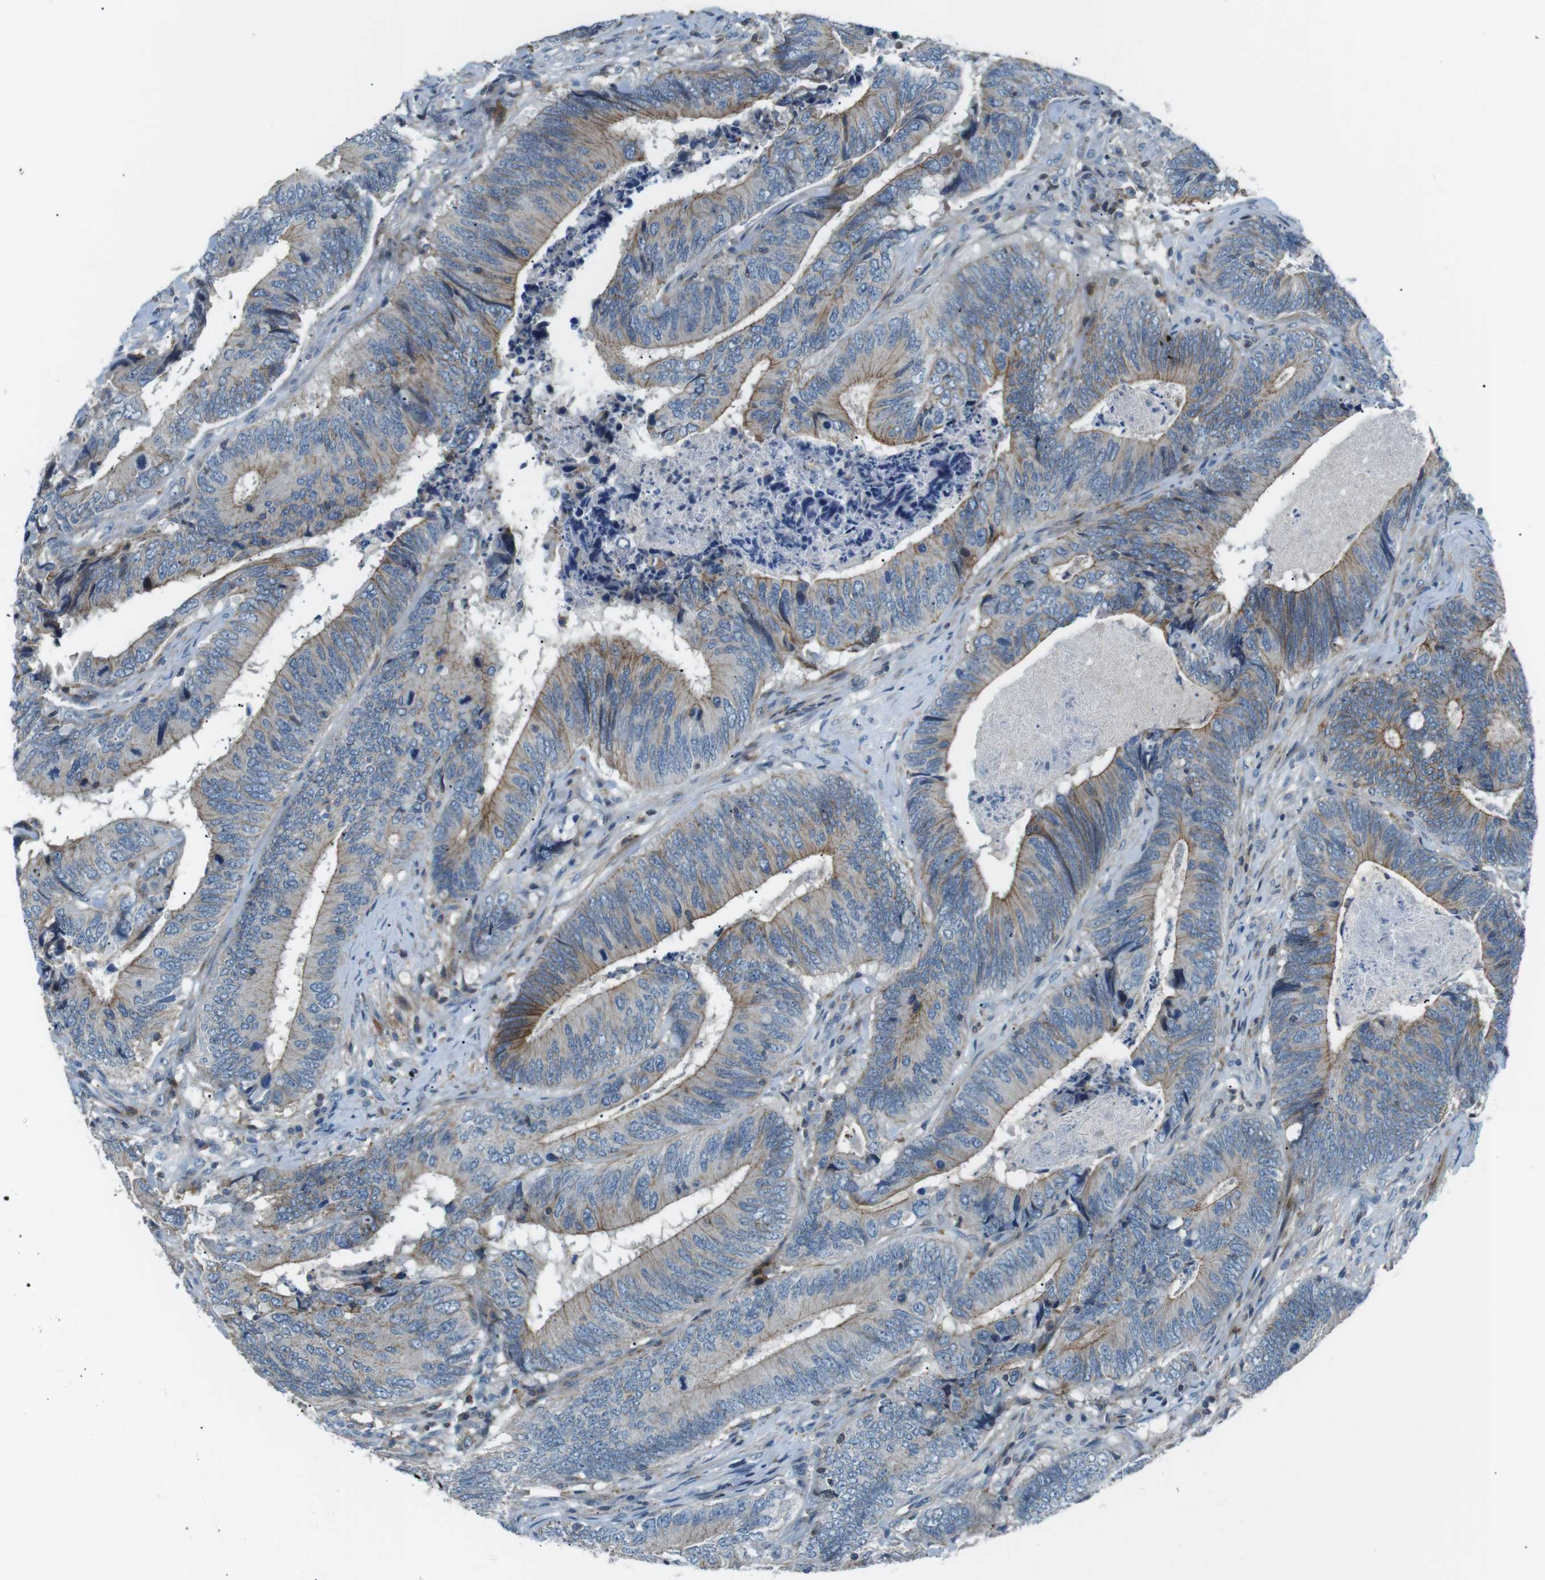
{"staining": {"intensity": "moderate", "quantity": "<25%", "location": "cytoplasmic/membranous"}, "tissue": "colorectal cancer", "cell_type": "Tumor cells", "image_type": "cancer", "snomed": [{"axis": "morphology", "description": "Normal tissue, NOS"}, {"axis": "morphology", "description": "Adenocarcinoma, NOS"}, {"axis": "topography", "description": "Colon"}], "caption": "About <25% of tumor cells in colorectal cancer display moderate cytoplasmic/membranous protein positivity as visualized by brown immunohistochemical staining.", "gene": "ARVCF", "patient": {"sex": "male", "age": 56}}